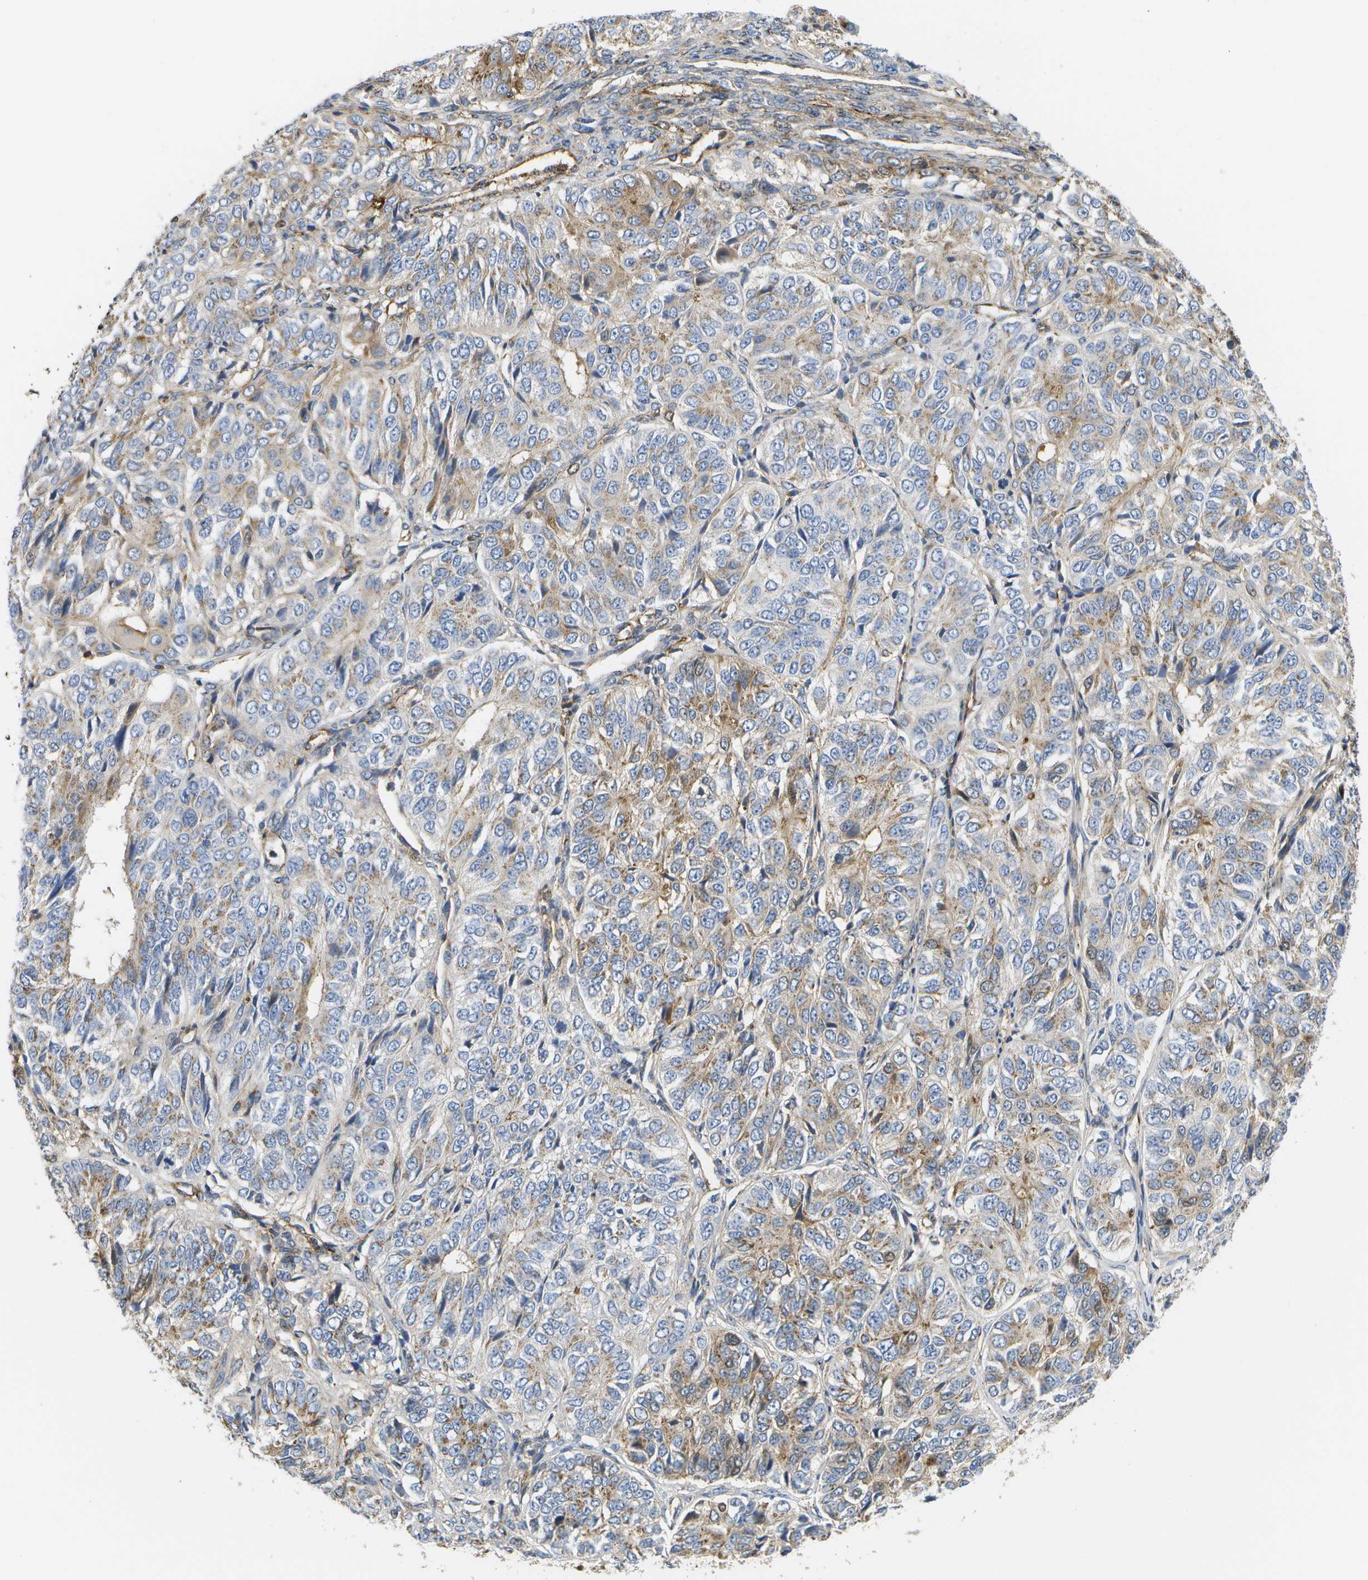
{"staining": {"intensity": "weak", "quantity": "25%-75%", "location": "cytoplasmic/membranous"}, "tissue": "ovarian cancer", "cell_type": "Tumor cells", "image_type": "cancer", "snomed": [{"axis": "morphology", "description": "Carcinoma, endometroid"}, {"axis": "topography", "description": "Ovary"}], "caption": "Ovarian cancer tissue exhibits weak cytoplasmic/membranous staining in approximately 25%-75% of tumor cells", "gene": "BST2", "patient": {"sex": "female", "age": 51}}